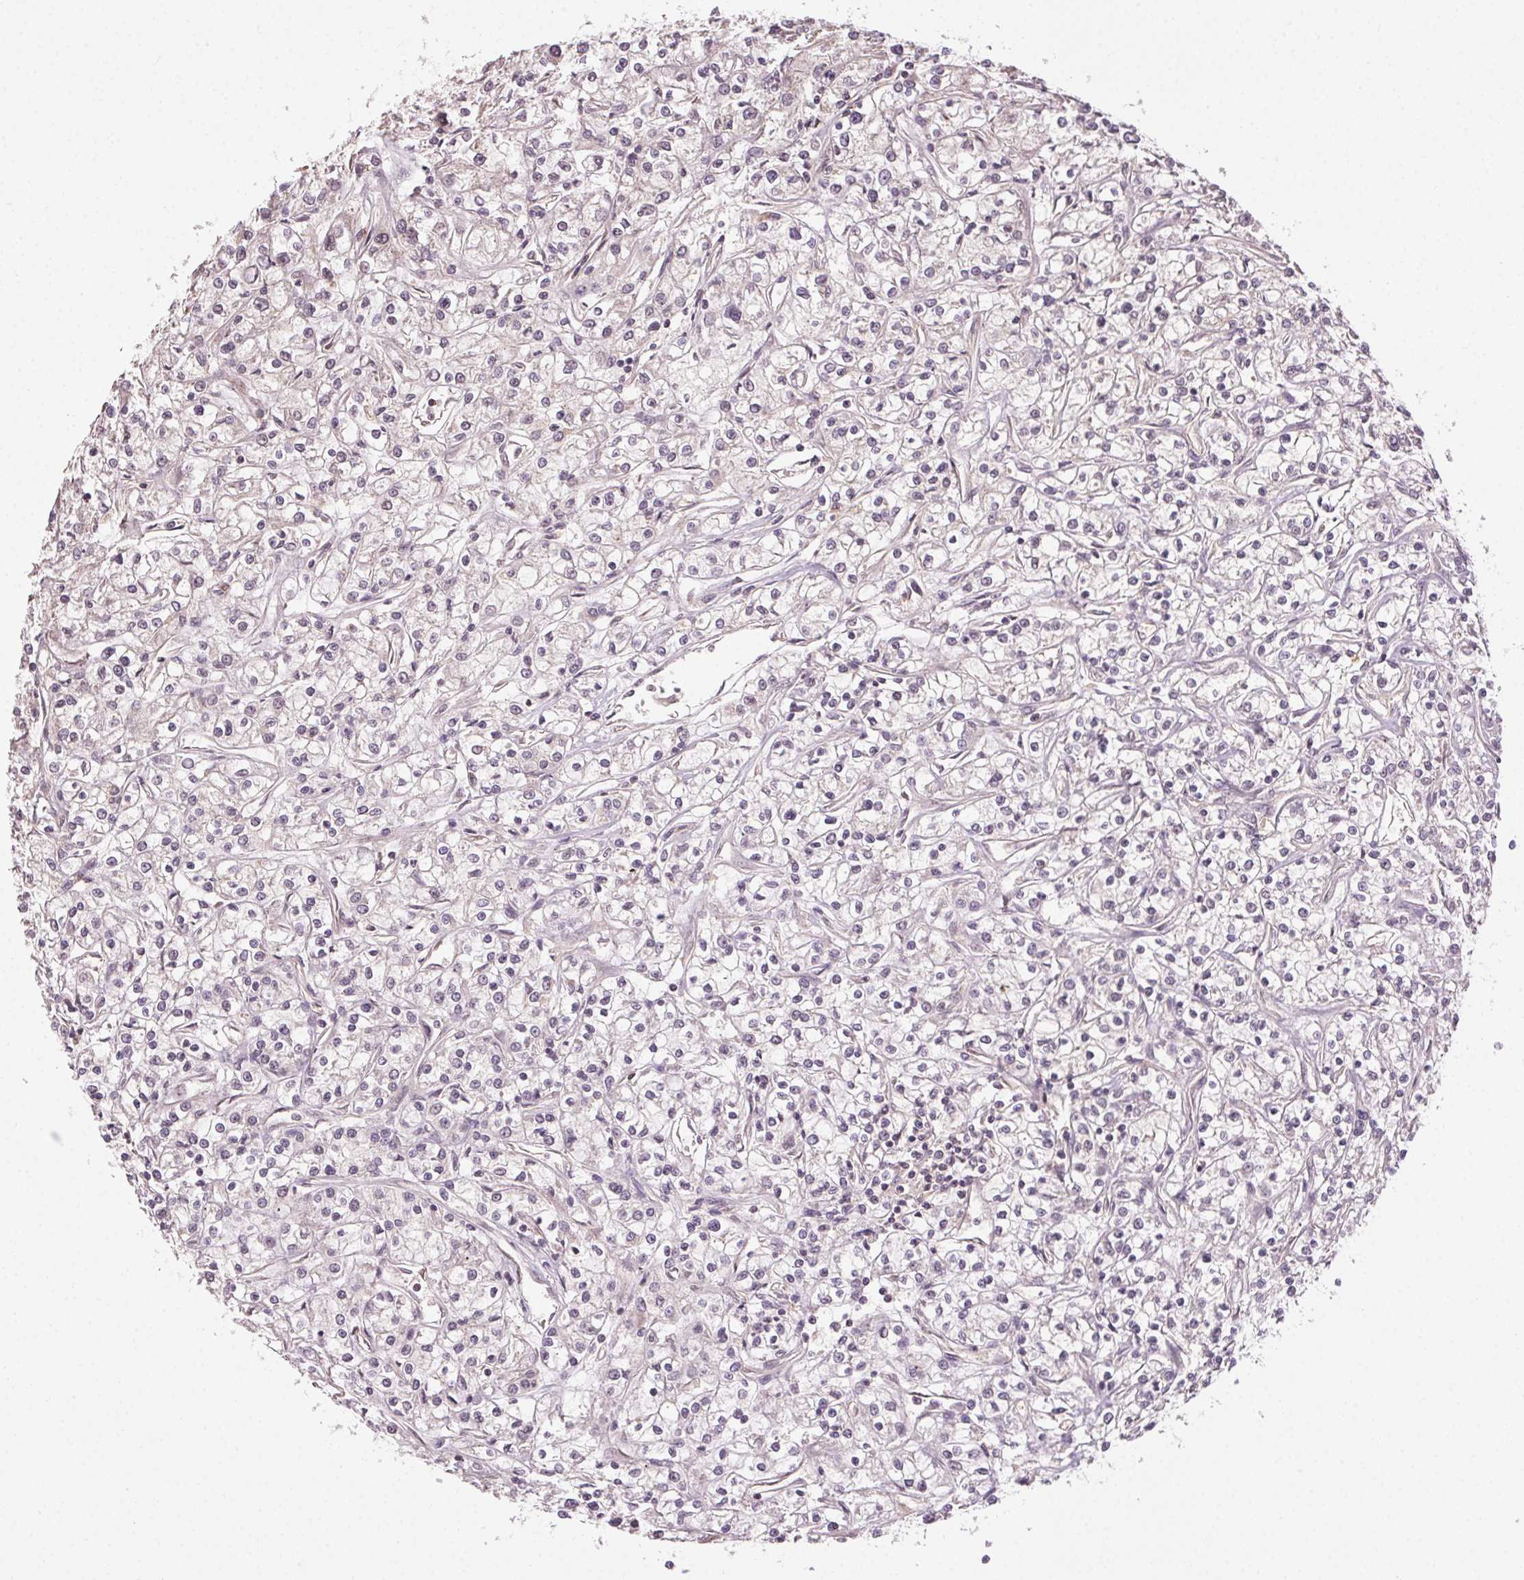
{"staining": {"intensity": "negative", "quantity": "none", "location": "none"}, "tissue": "renal cancer", "cell_type": "Tumor cells", "image_type": "cancer", "snomed": [{"axis": "morphology", "description": "Adenocarcinoma, NOS"}, {"axis": "topography", "description": "Kidney"}], "caption": "This is an IHC micrograph of adenocarcinoma (renal). There is no positivity in tumor cells.", "gene": "ATP1B3", "patient": {"sex": "female", "age": 59}}